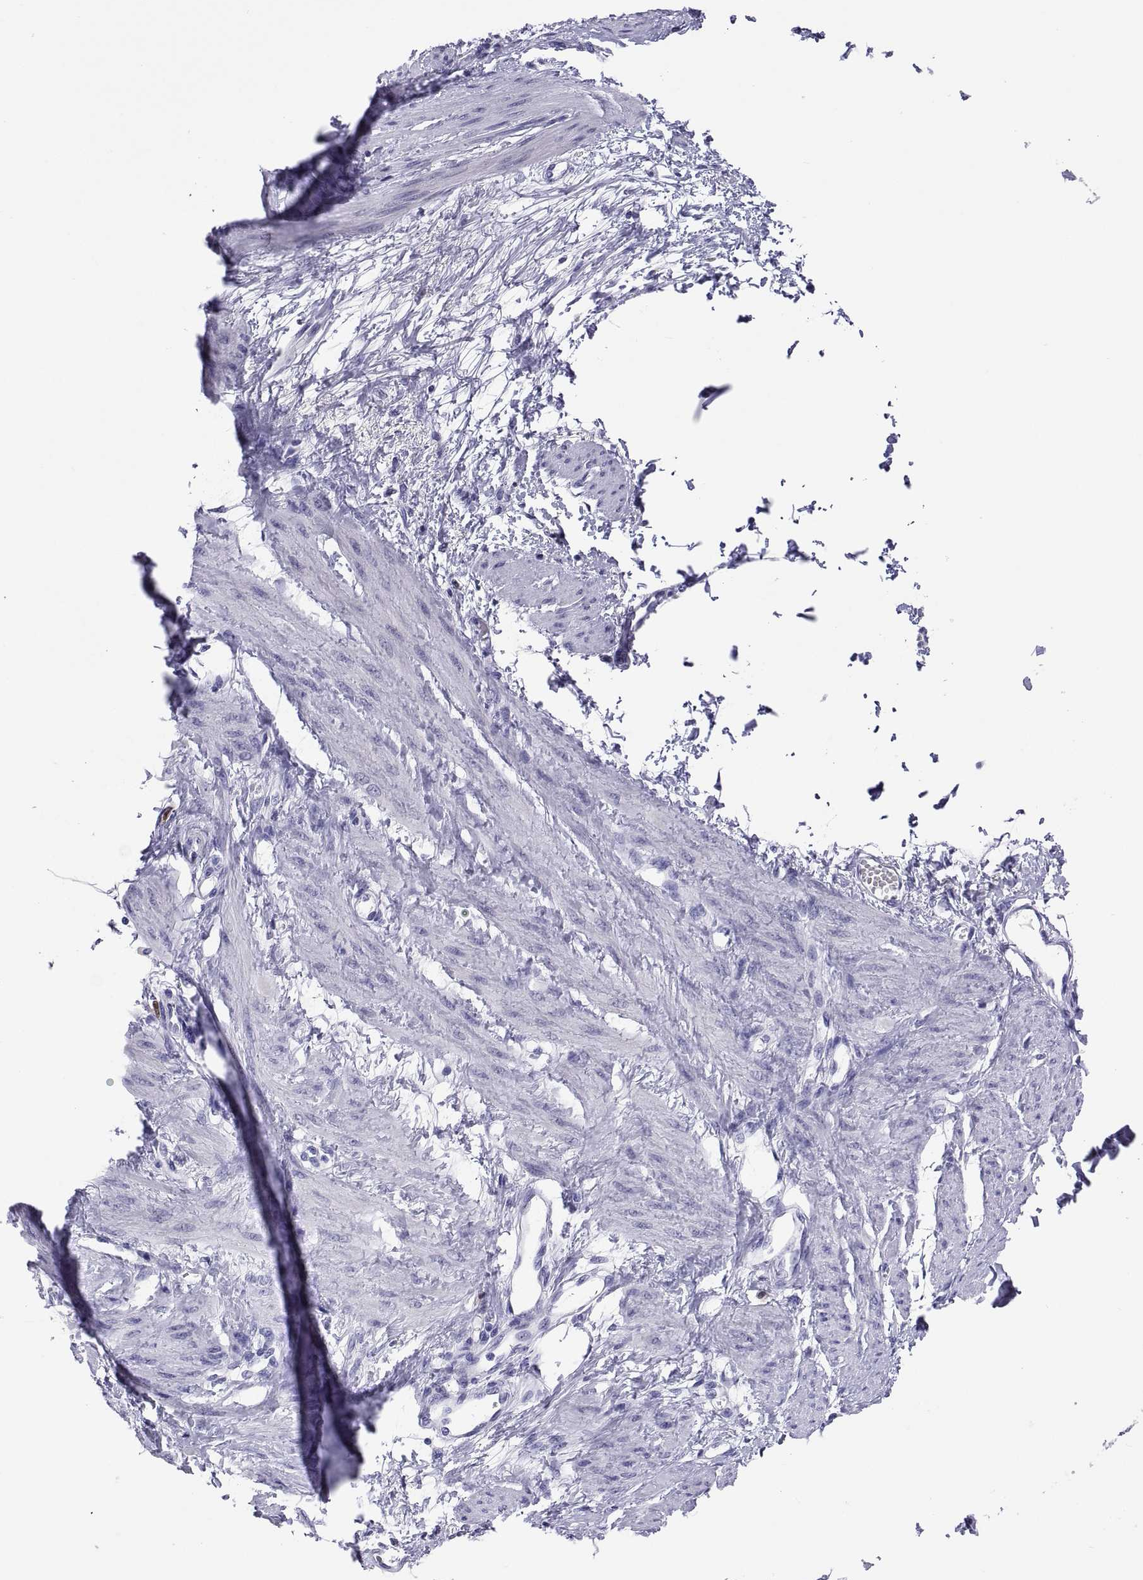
{"staining": {"intensity": "negative", "quantity": "none", "location": "none"}, "tissue": "smooth muscle", "cell_type": "Smooth muscle cells", "image_type": "normal", "snomed": [{"axis": "morphology", "description": "Normal tissue, NOS"}, {"axis": "topography", "description": "Smooth muscle"}, {"axis": "topography", "description": "Uterus"}], "caption": "High power microscopy image of an immunohistochemistry photomicrograph of unremarkable smooth muscle, revealing no significant staining in smooth muscle cells.", "gene": "QRICH2", "patient": {"sex": "female", "age": 39}}